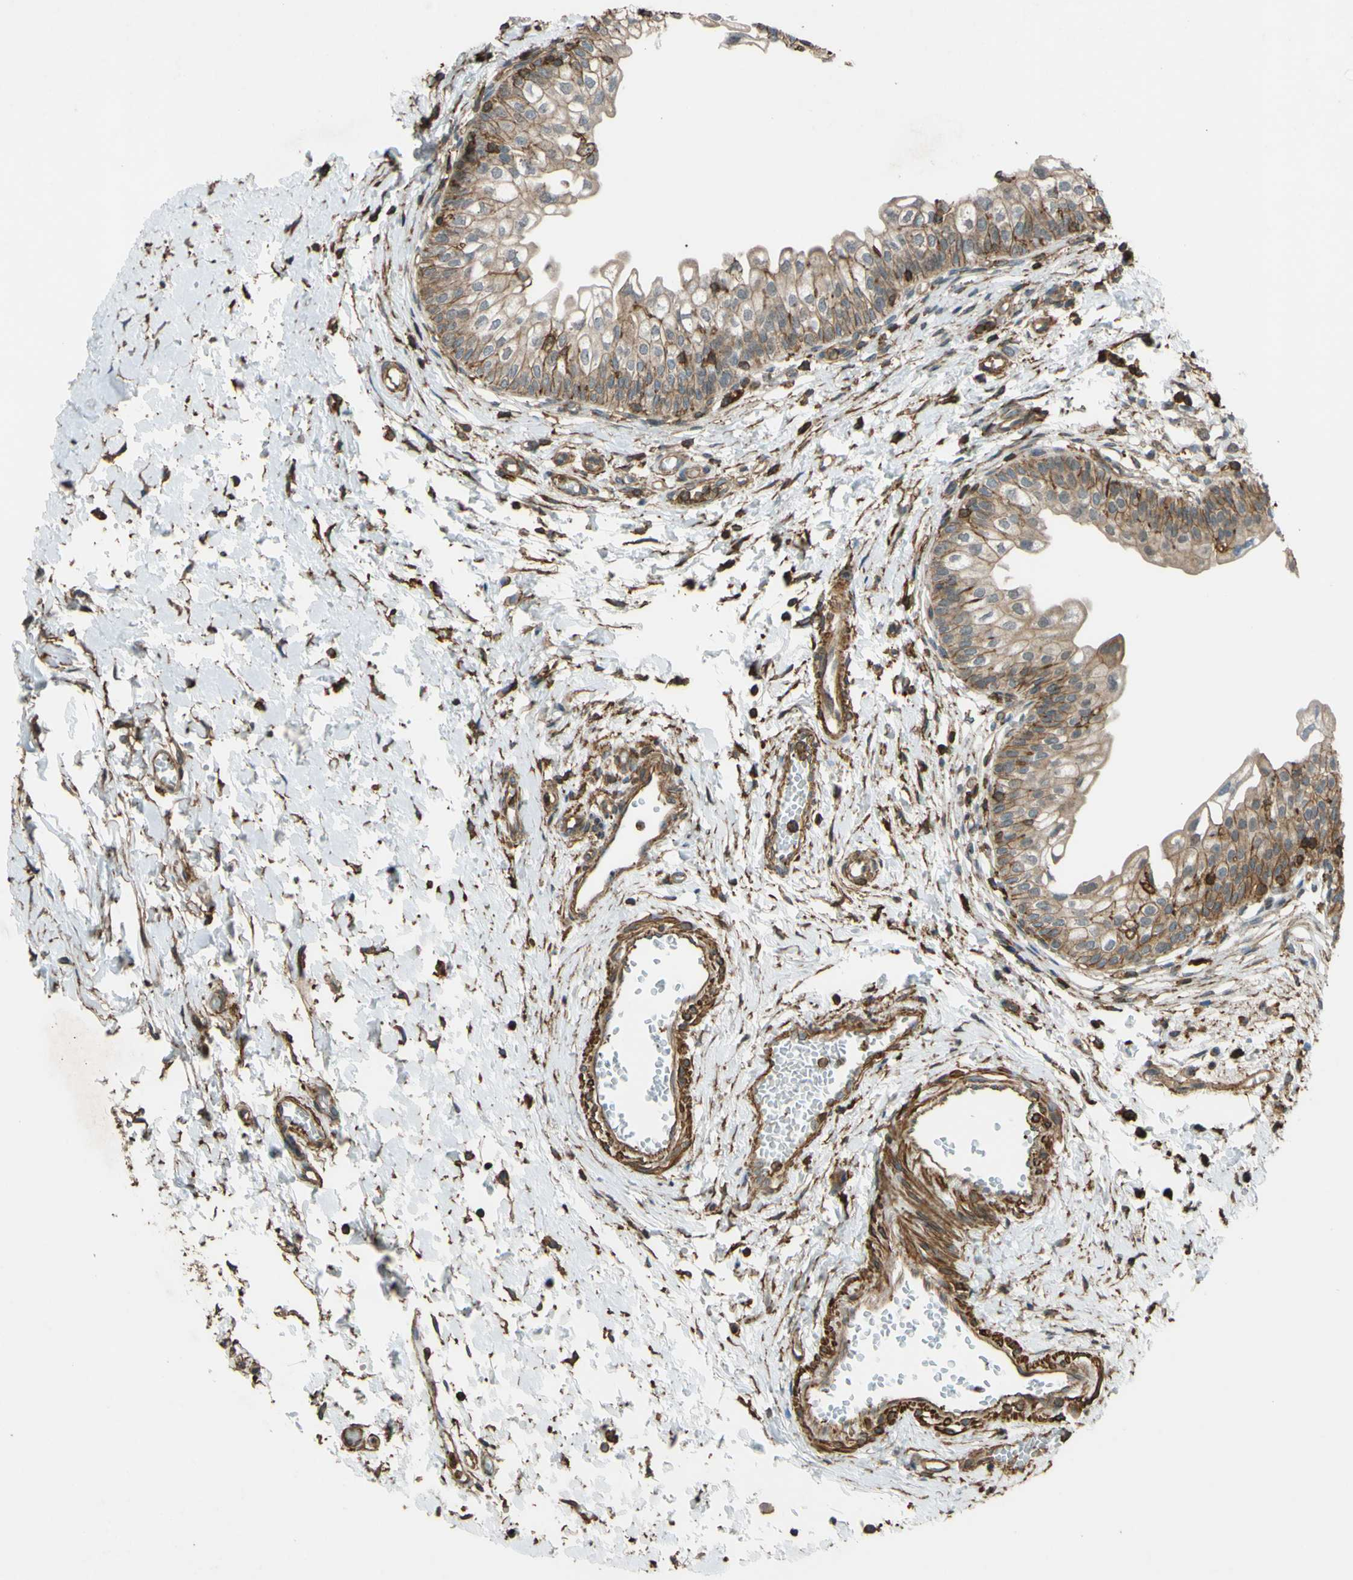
{"staining": {"intensity": "moderate", "quantity": ">75%", "location": "cytoplasmic/membranous"}, "tissue": "urinary bladder", "cell_type": "Urothelial cells", "image_type": "normal", "snomed": [{"axis": "morphology", "description": "Normal tissue, NOS"}, {"axis": "topography", "description": "Urinary bladder"}], "caption": "A medium amount of moderate cytoplasmic/membranous staining is appreciated in approximately >75% of urothelial cells in unremarkable urinary bladder.", "gene": "ADD3", "patient": {"sex": "male", "age": 55}}